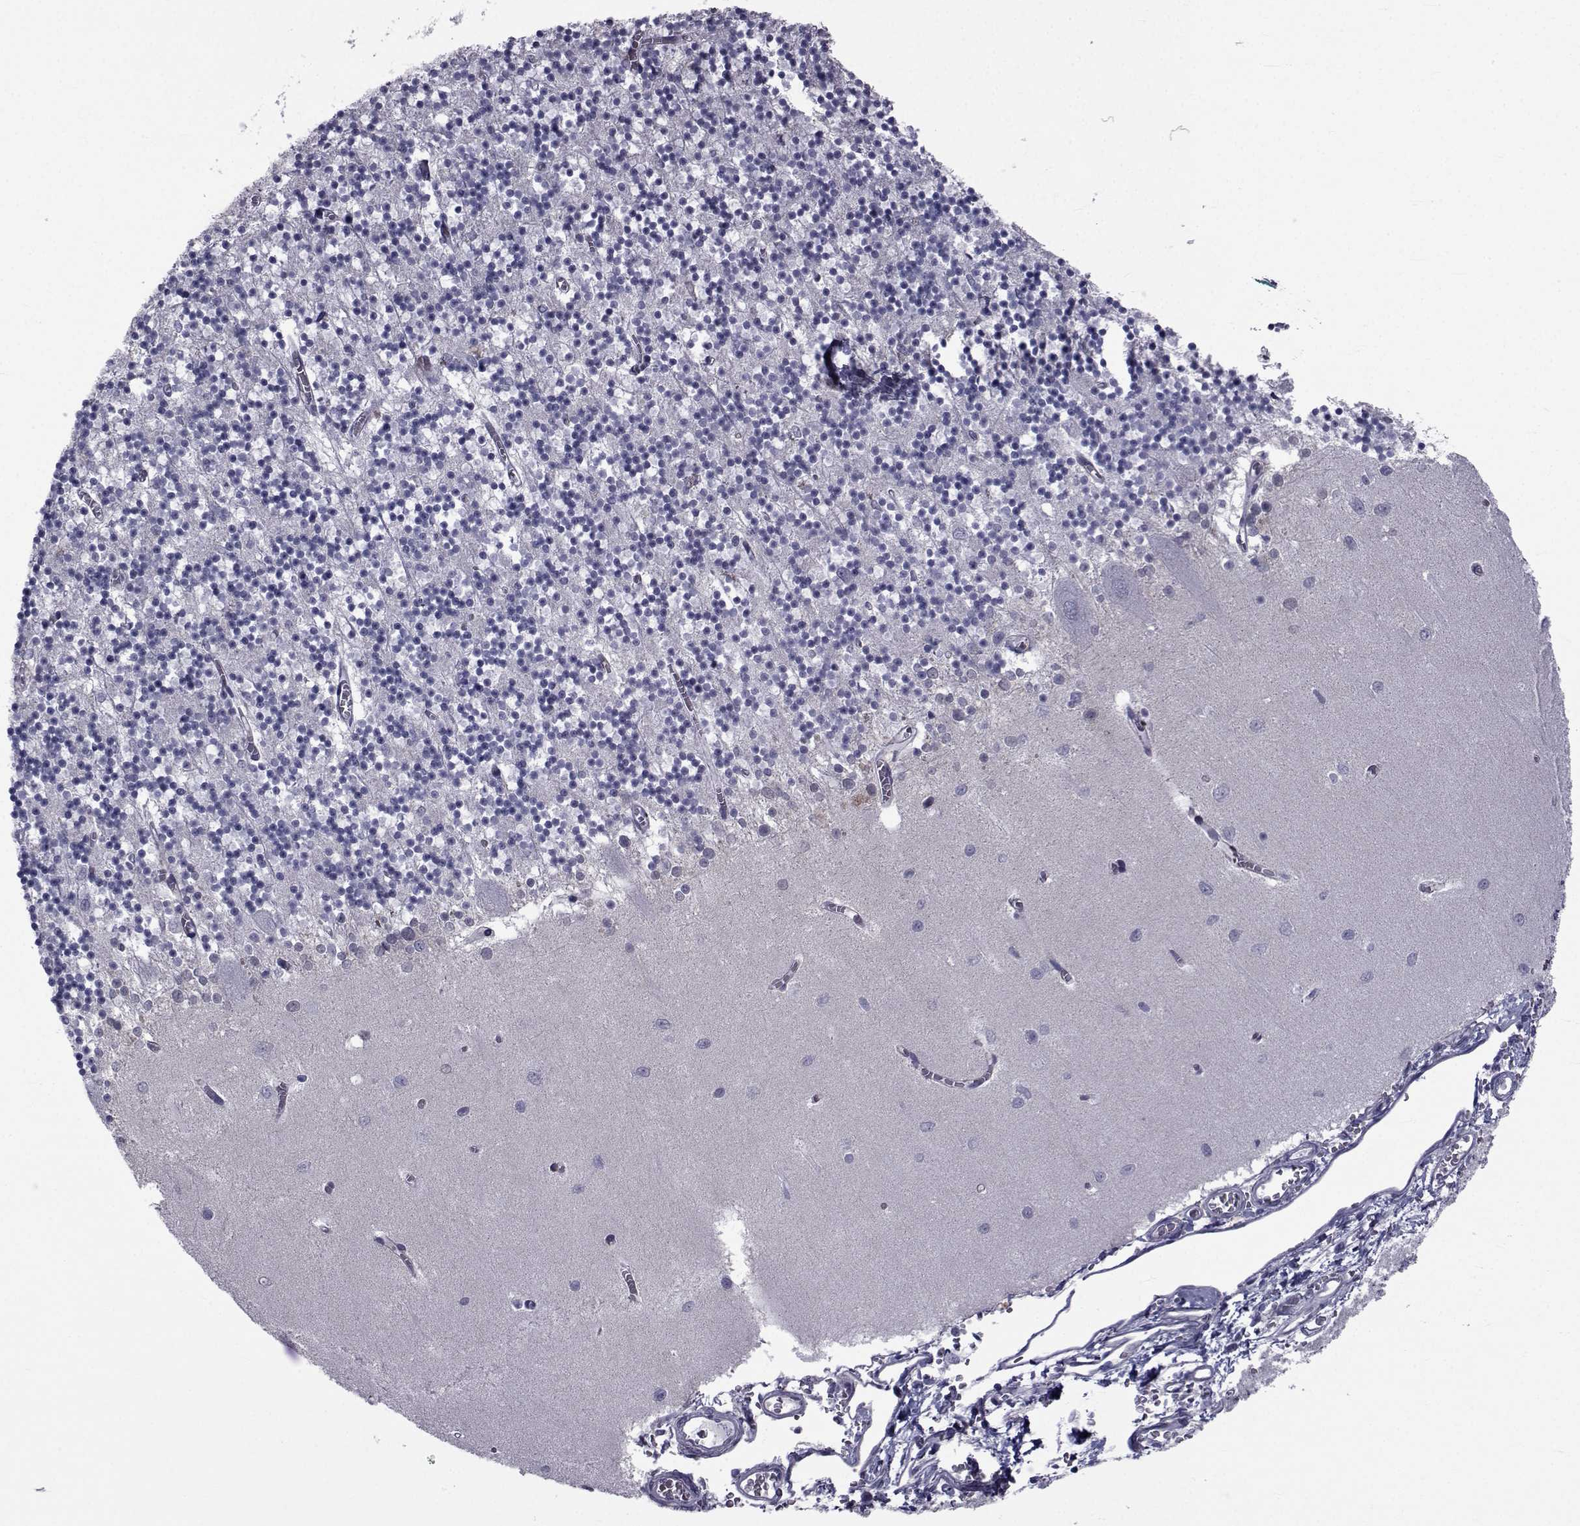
{"staining": {"intensity": "negative", "quantity": "none", "location": "none"}, "tissue": "cerebellum", "cell_type": "Cells in granular layer", "image_type": "normal", "snomed": [{"axis": "morphology", "description": "Normal tissue, NOS"}, {"axis": "topography", "description": "Cerebellum"}], "caption": "The immunohistochemistry (IHC) image has no significant positivity in cells in granular layer of cerebellum.", "gene": "SLC30A10", "patient": {"sex": "female", "age": 64}}